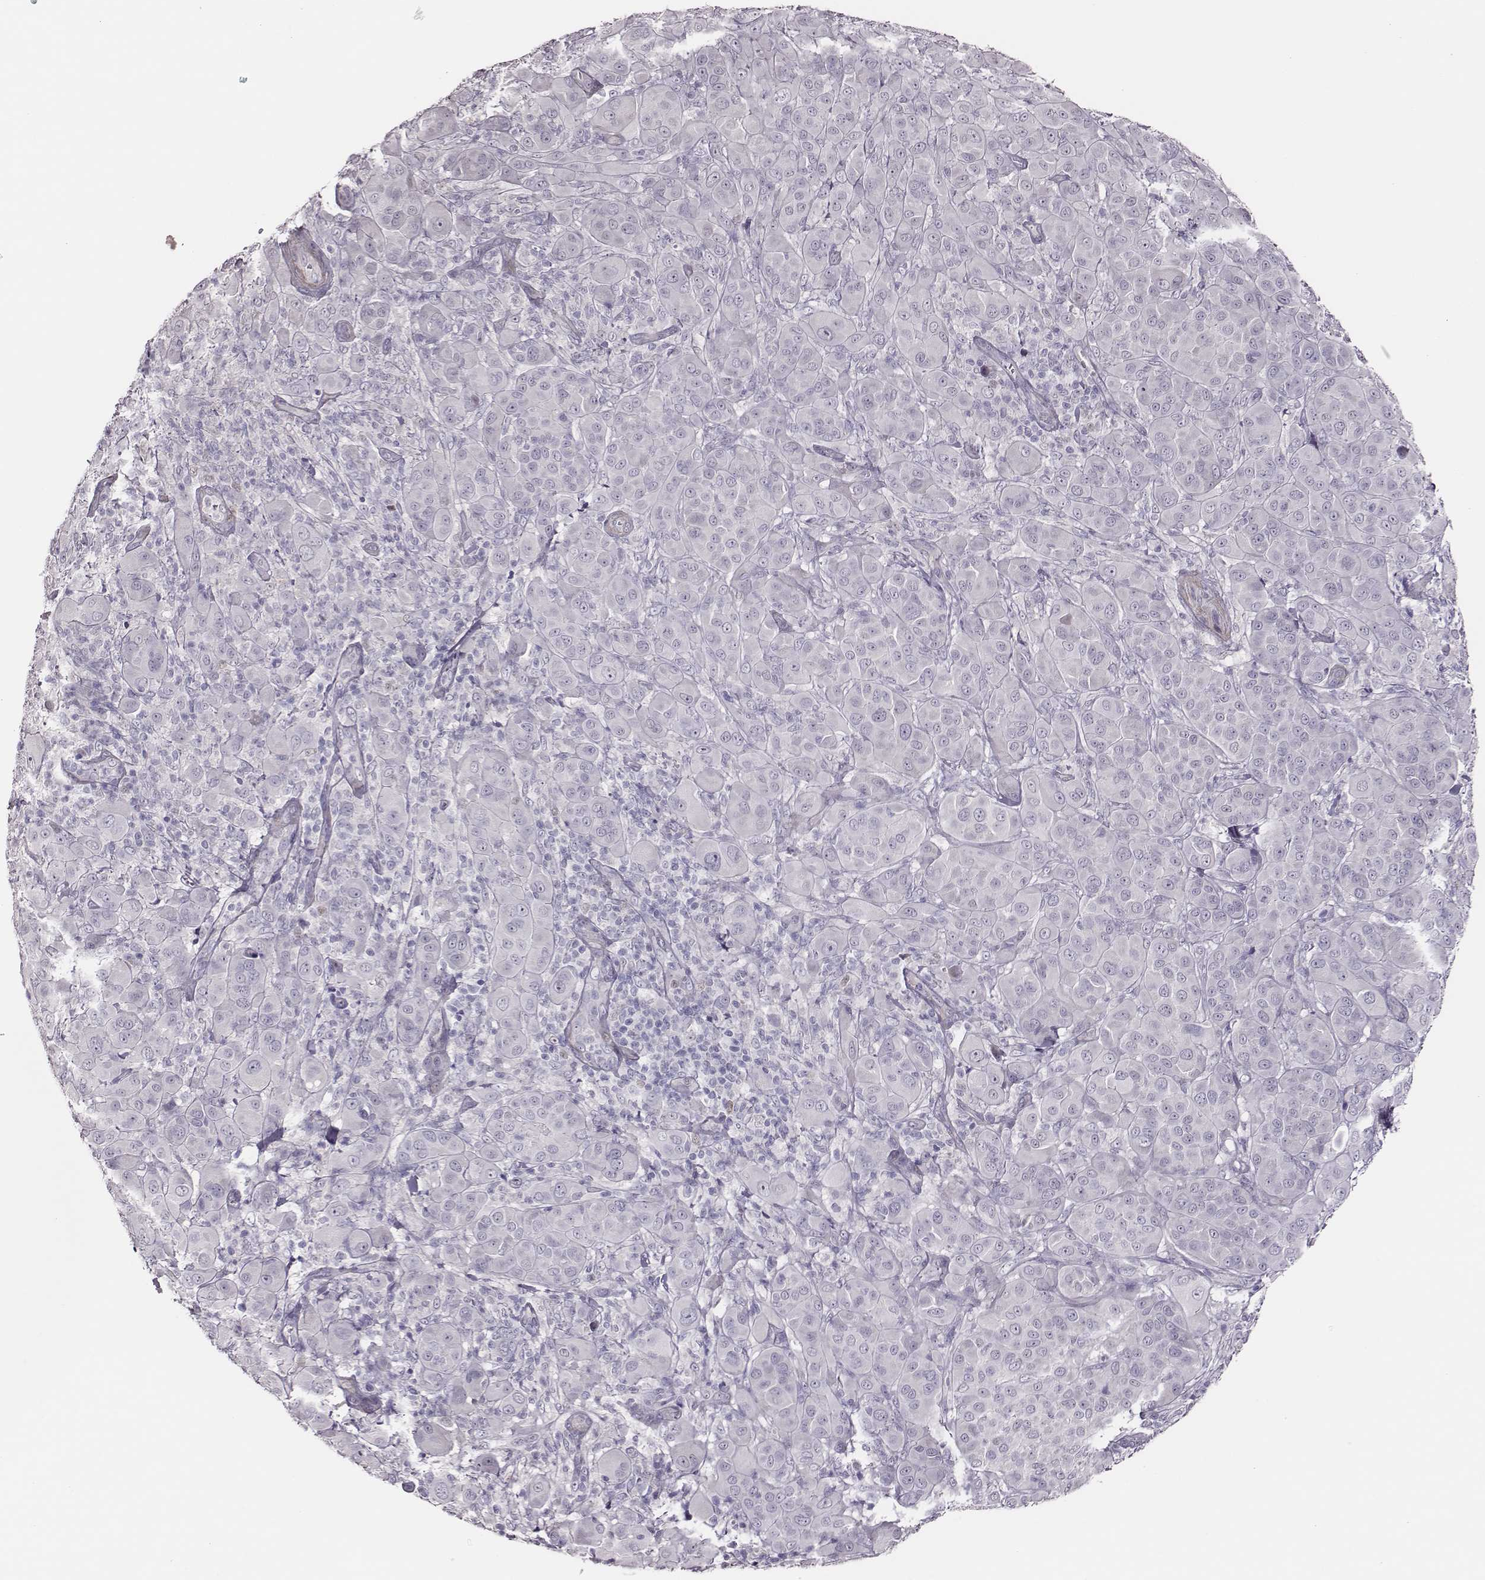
{"staining": {"intensity": "negative", "quantity": "none", "location": "none"}, "tissue": "melanoma", "cell_type": "Tumor cells", "image_type": "cancer", "snomed": [{"axis": "morphology", "description": "Malignant melanoma, NOS"}, {"axis": "topography", "description": "Skin"}], "caption": "This histopathology image is of melanoma stained with IHC to label a protein in brown with the nuclei are counter-stained blue. There is no staining in tumor cells.", "gene": "SCML2", "patient": {"sex": "female", "age": 87}}